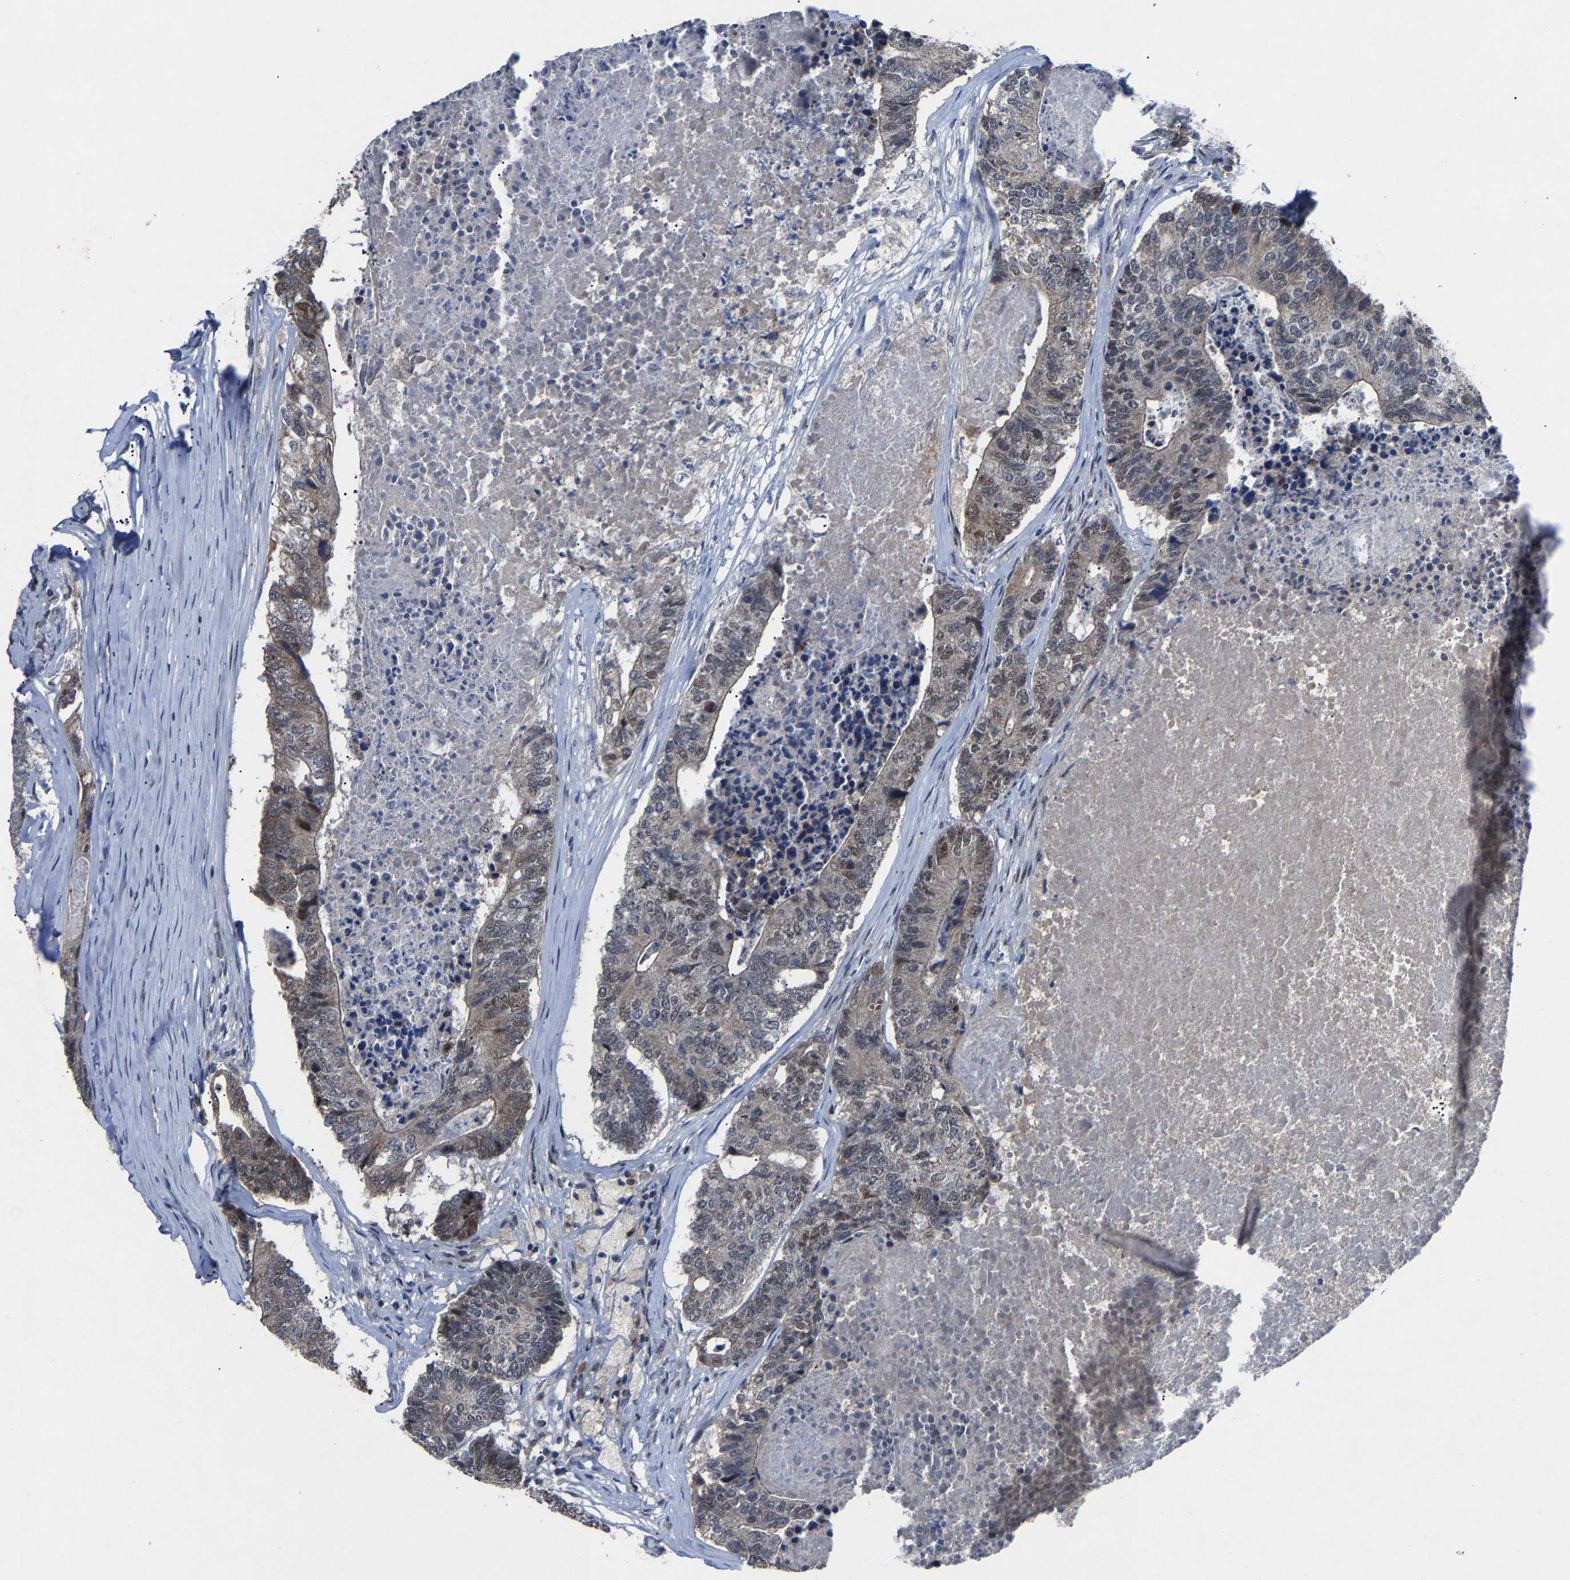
{"staining": {"intensity": "weak", "quantity": "25%-75%", "location": "nuclear"}, "tissue": "colorectal cancer", "cell_type": "Tumor cells", "image_type": "cancer", "snomed": [{"axis": "morphology", "description": "Adenocarcinoma, NOS"}, {"axis": "topography", "description": "Colon"}], "caption": "Immunohistochemical staining of colorectal adenocarcinoma displays low levels of weak nuclear protein staining in approximately 25%-75% of tumor cells.", "gene": "LSM8", "patient": {"sex": "female", "age": 67}}